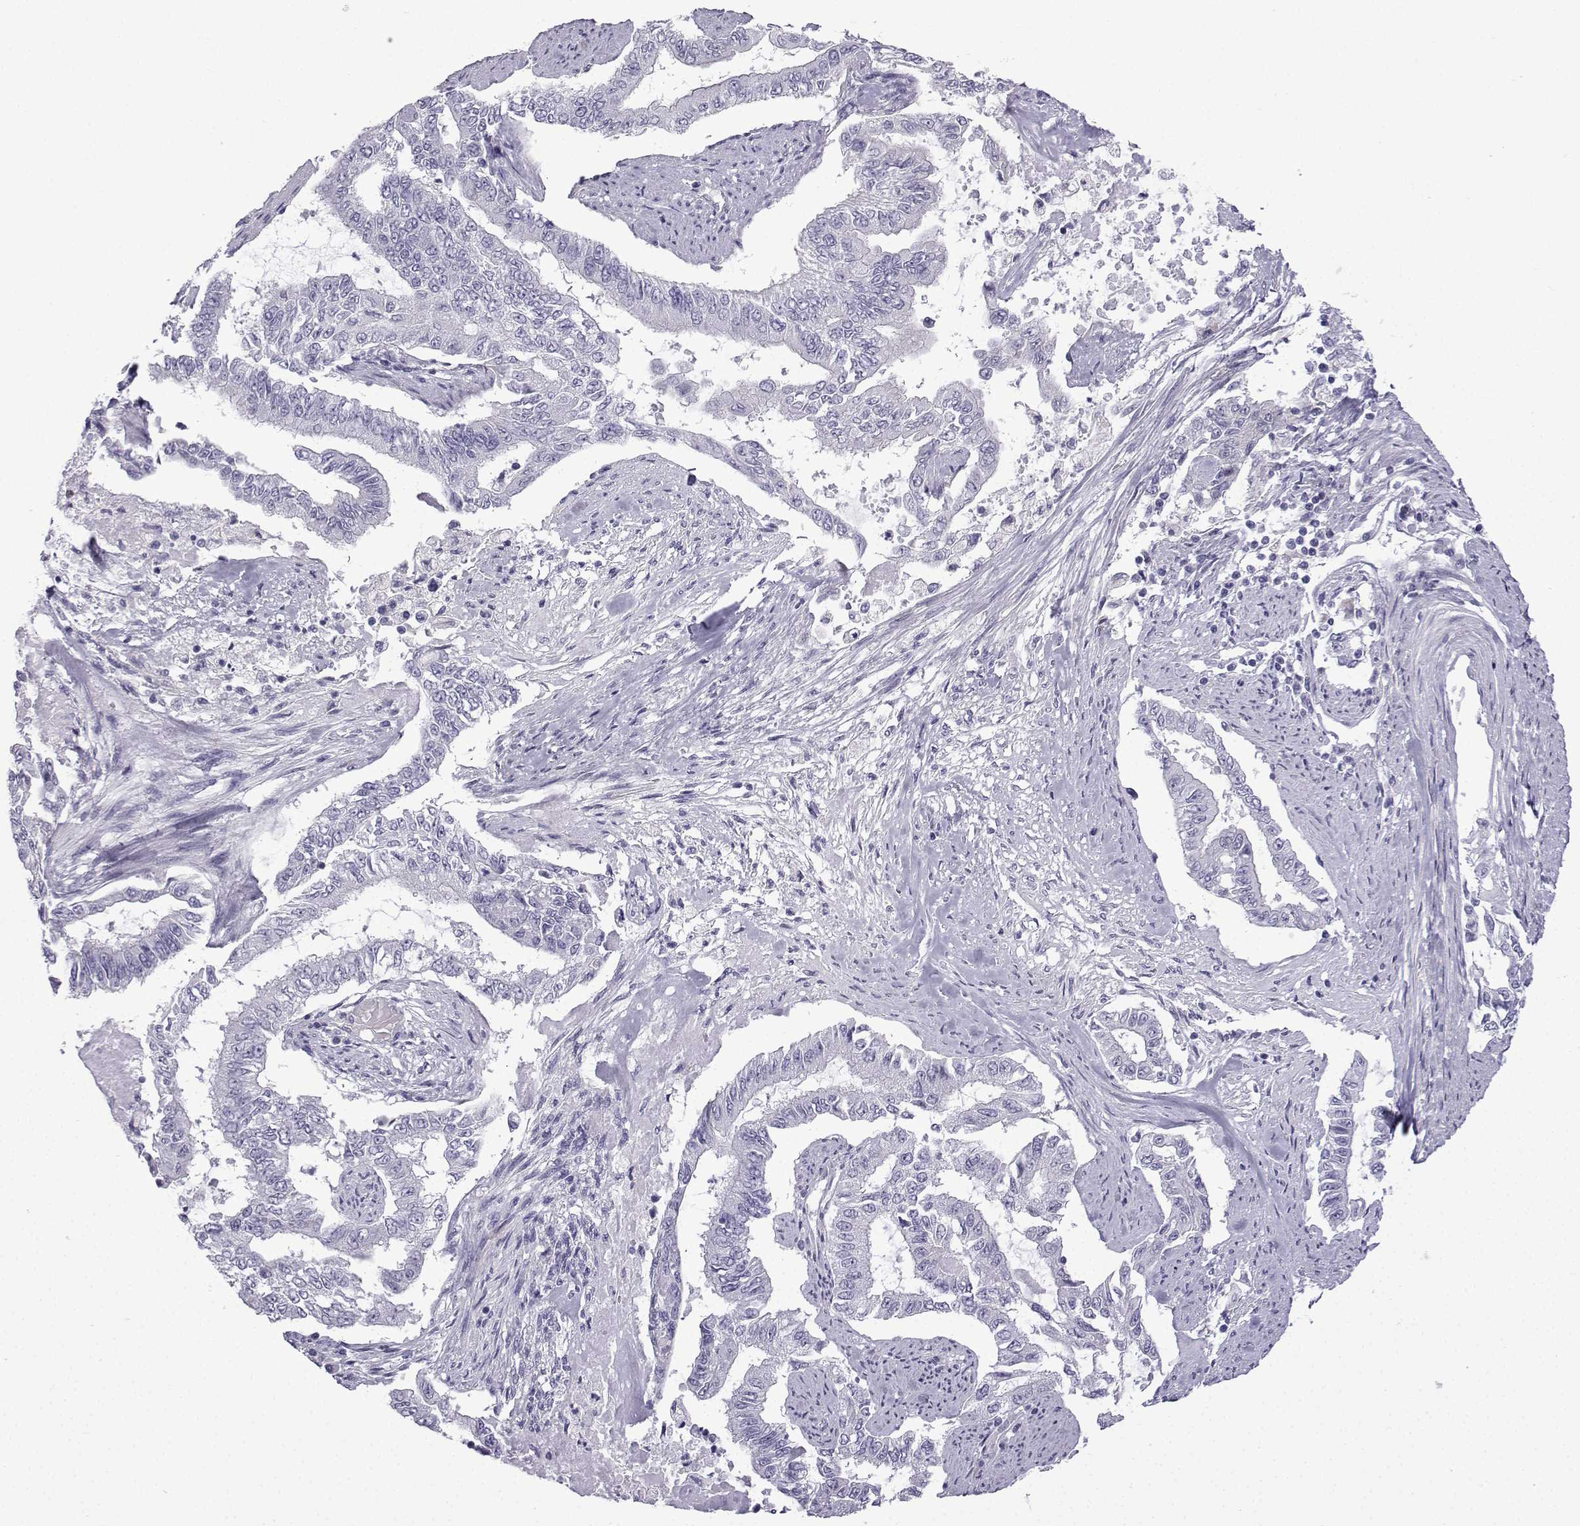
{"staining": {"intensity": "negative", "quantity": "none", "location": "none"}, "tissue": "endometrial cancer", "cell_type": "Tumor cells", "image_type": "cancer", "snomed": [{"axis": "morphology", "description": "Adenocarcinoma, NOS"}, {"axis": "topography", "description": "Uterus"}], "caption": "This is an IHC photomicrograph of adenocarcinoma (endometrial). There is no positivity in tumor cells.", "gene": "CFAP53", "patient": {"sex": "female", "age": 59}}